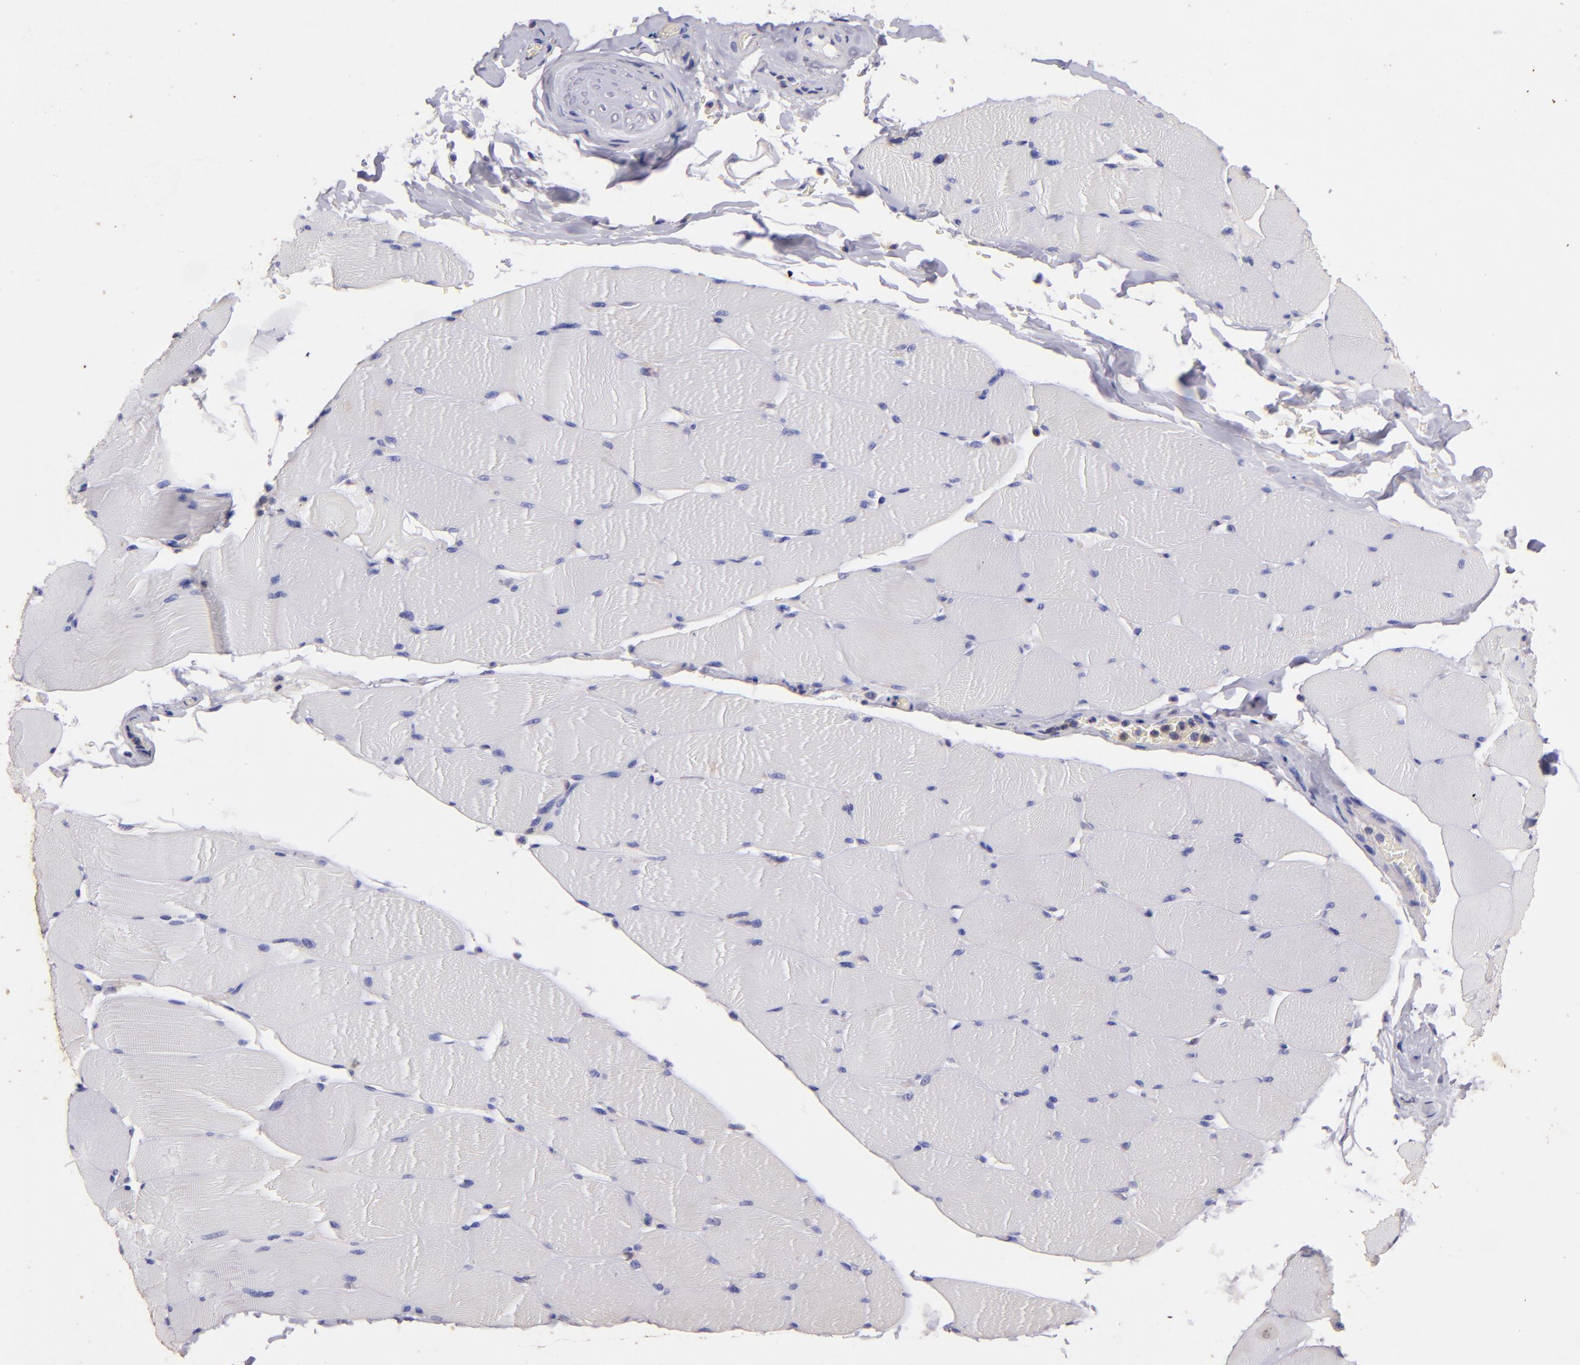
{"staining": {"intensity": "negative", "quantity": "none", "location": "none"}, "tissue": "skeletal muscle", "cell_type": "Myocytes", "image_type": "normal", "snomed": [{"axis": "morphology", "description": "Normal tissue, NOS"}, {"axis": "topography", "description": "Skeletal muscle"}], "caption": "The image shows no significant staining in myocytes of skeletal muscle.", "gene": "RET", "patient": {"sex": "male", "age": 62}}